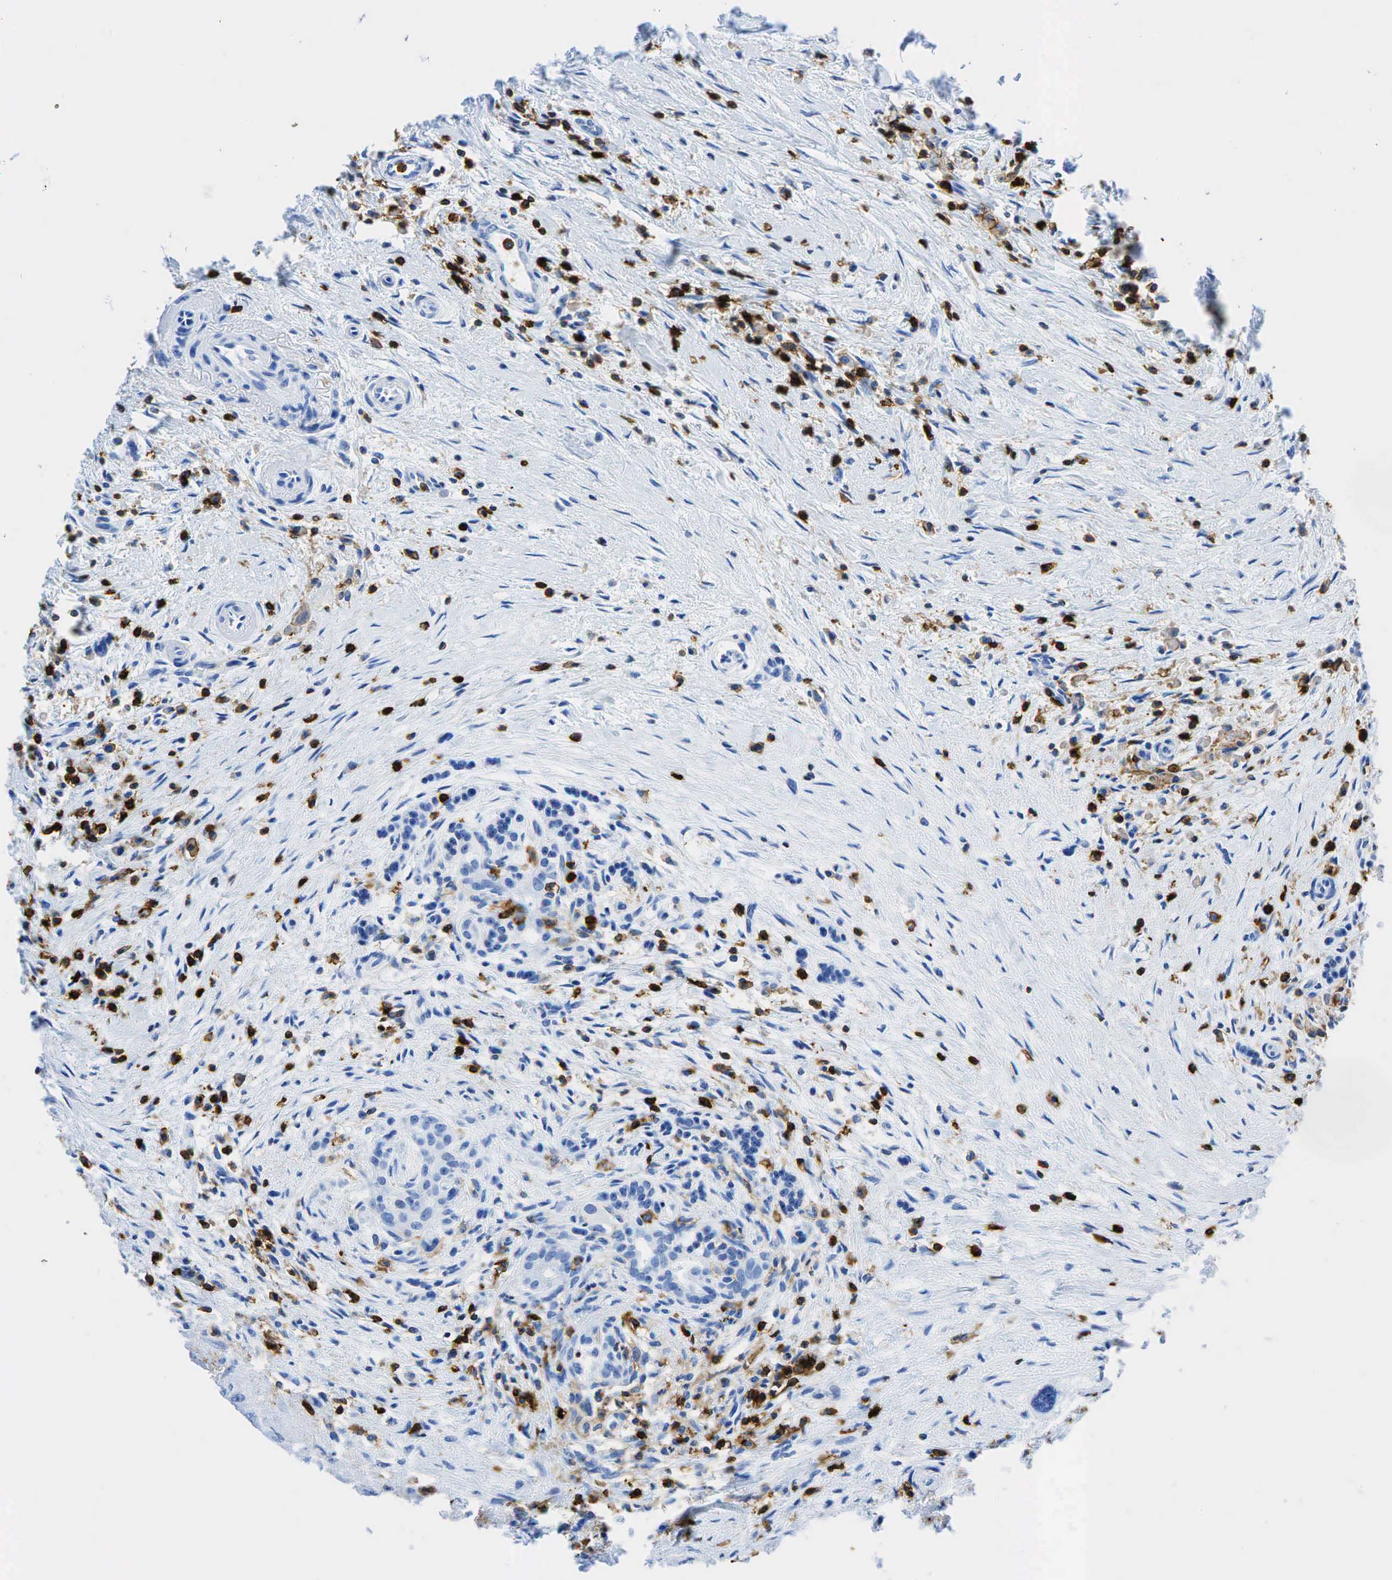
{"staining": {"intensity": "negative", "quantity": "none", "location": "none"}, "tissue": "pancreas", "cell_type": "Exocrine glandular cells", "image_type": "normal", "snomed": [{"axis": "morphology", "description": "Normal tissue, NOS"}, {"axis": "topography", "description": "Pancreas"}], "caption": "An immunohistochemistry (IHC) photomicrograph of benign pancreas is shown. There is no staining in exocrine glandular cells of pancreas.", "gene": "PTPRC", "patient": {"sex": "male", "age": 73}}